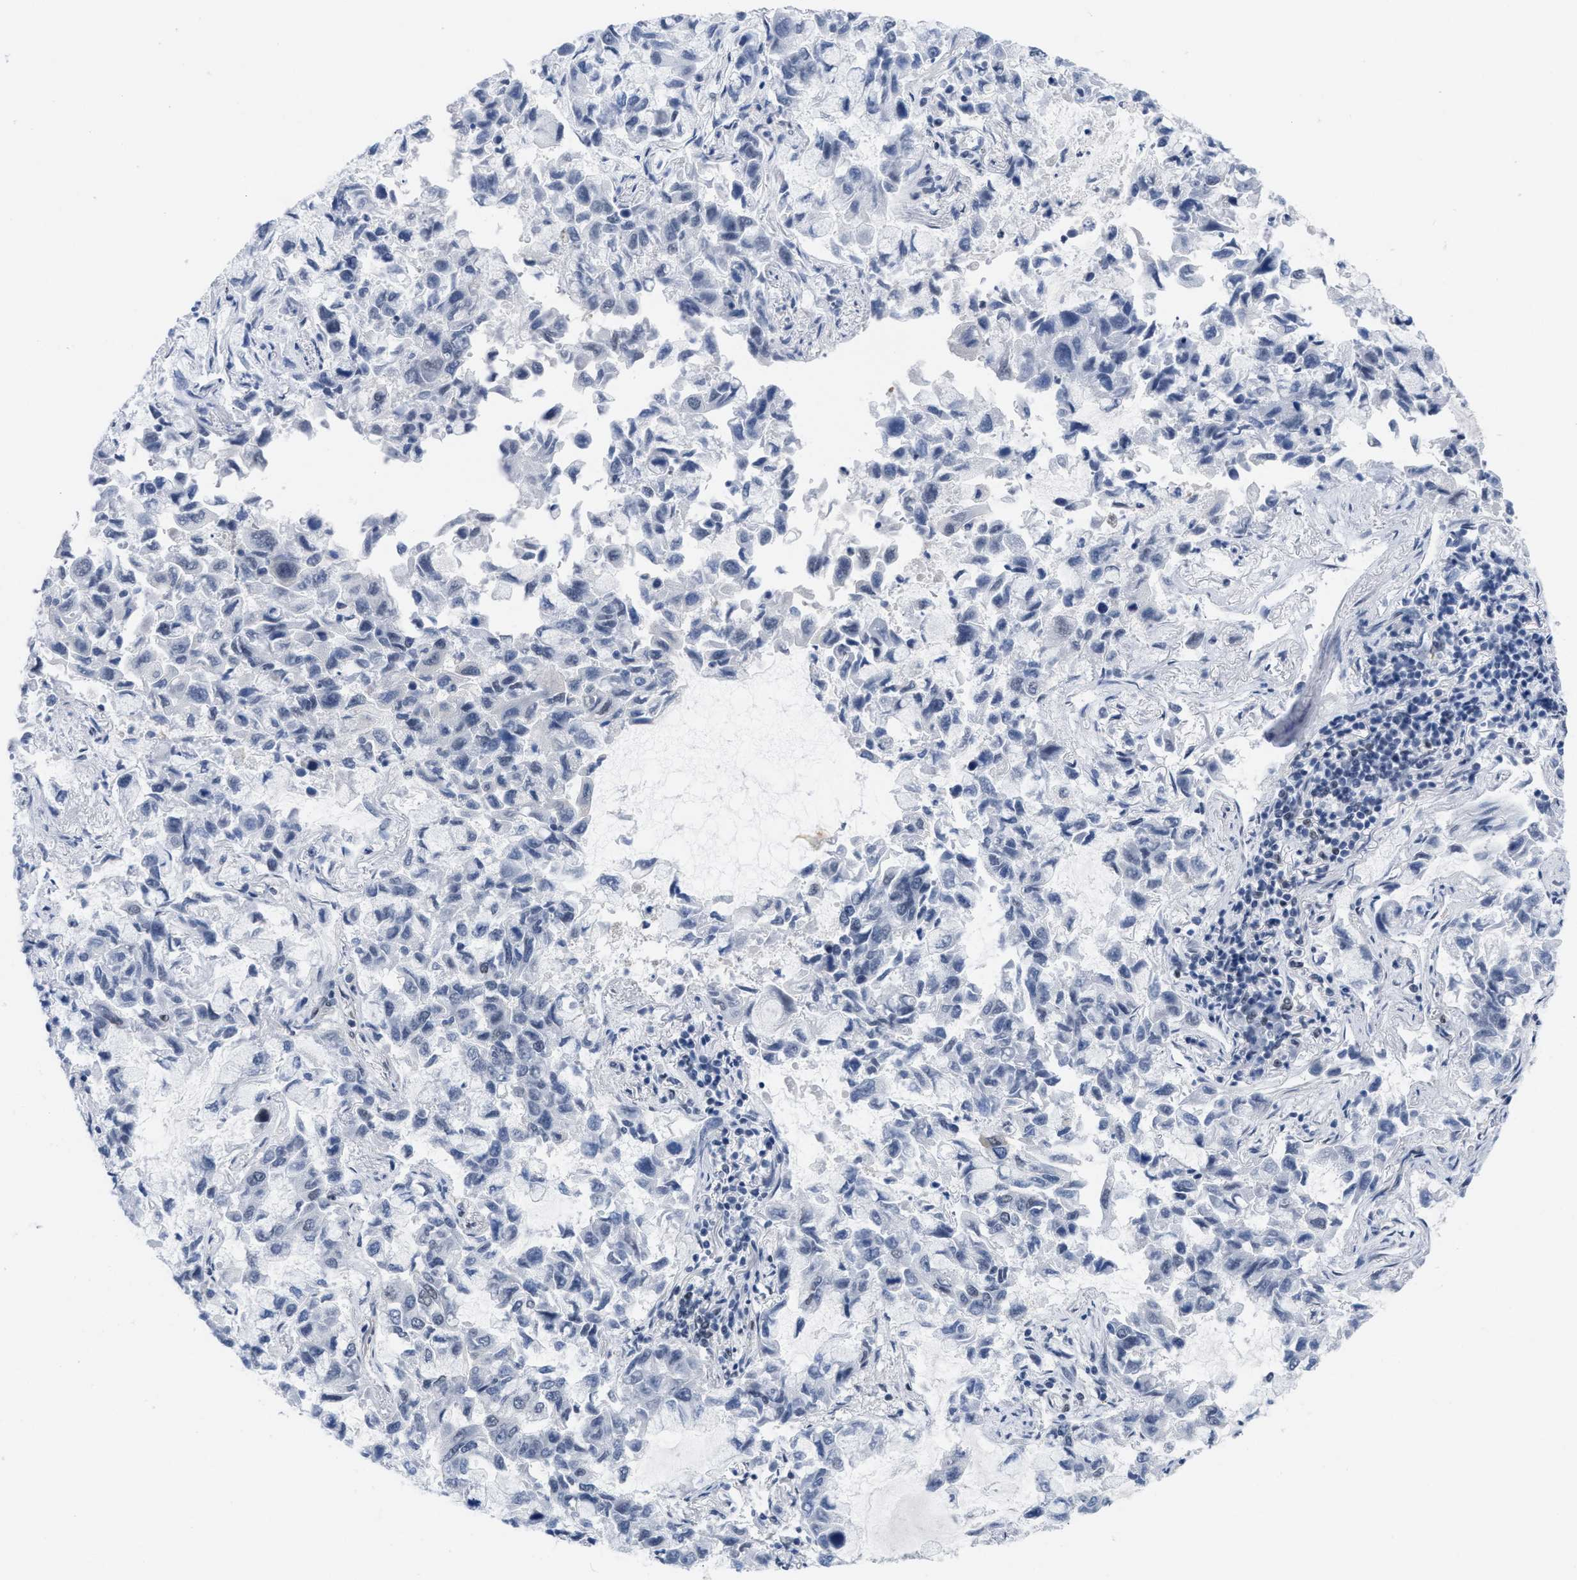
{"staining": {"intensity": "negative", "quantity": "none", "location": "none"}, "tissue": "lung cancer", "cell_type": "Tumor cells", "image_type": "cancer", "snomed": [{"axis": "morphology", "description": "Adenocarcinoma, NOS"}, {"axis": "topography", "description": "Lung"}], "caption": "Lung cancer (adenocarcinoma) was stained to show a protein in brown. There is no significant expression in tumor cells. (DAB (3,3'-diaminobenzidine) IHC with hematoxylin counter stain).", "gene": "MIER1", "patient": {"sex": "male", "age": 64}}